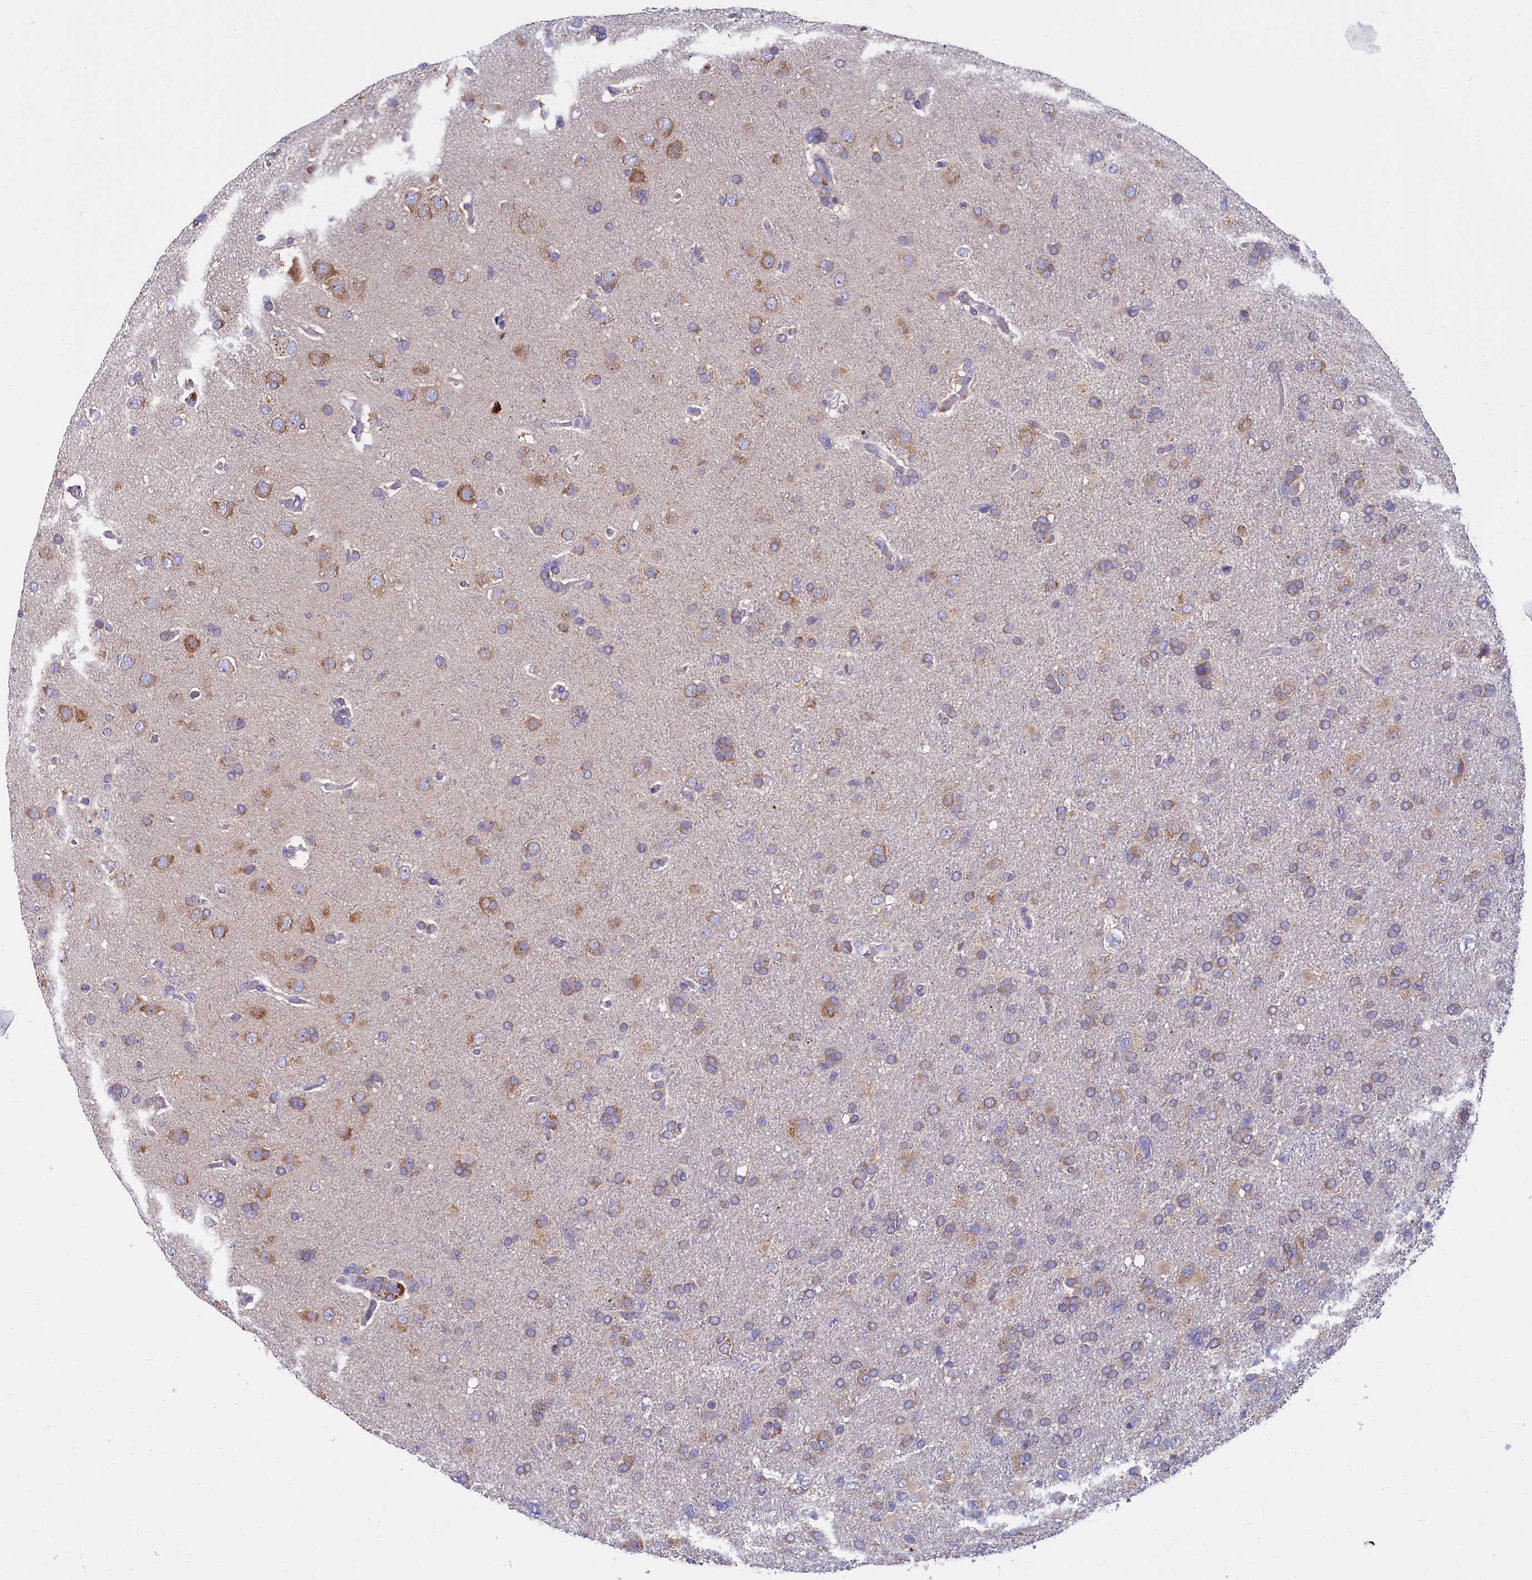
{"staining": {"intensity": "moderate", "quantity": "25%-75%", "location": "cytoplasmic/membranous"}, "tissue": "glioma", "cell_type": "Tumor cells", "image_type": "cancer", "snomed": [{"axis": "morphology", "description": "Glioma, malignant, High grade"}, {"axis": "topography", "description": "Brain"}], "caption": "Human malignant high-grade glioma stained for a protein (brown) exhibits moderate cytoplasmic/membranous positive expression in about 25%-75% of tumor cells.", "gene": "QARS1", "patient": {"sex": "male", "age": 61}}